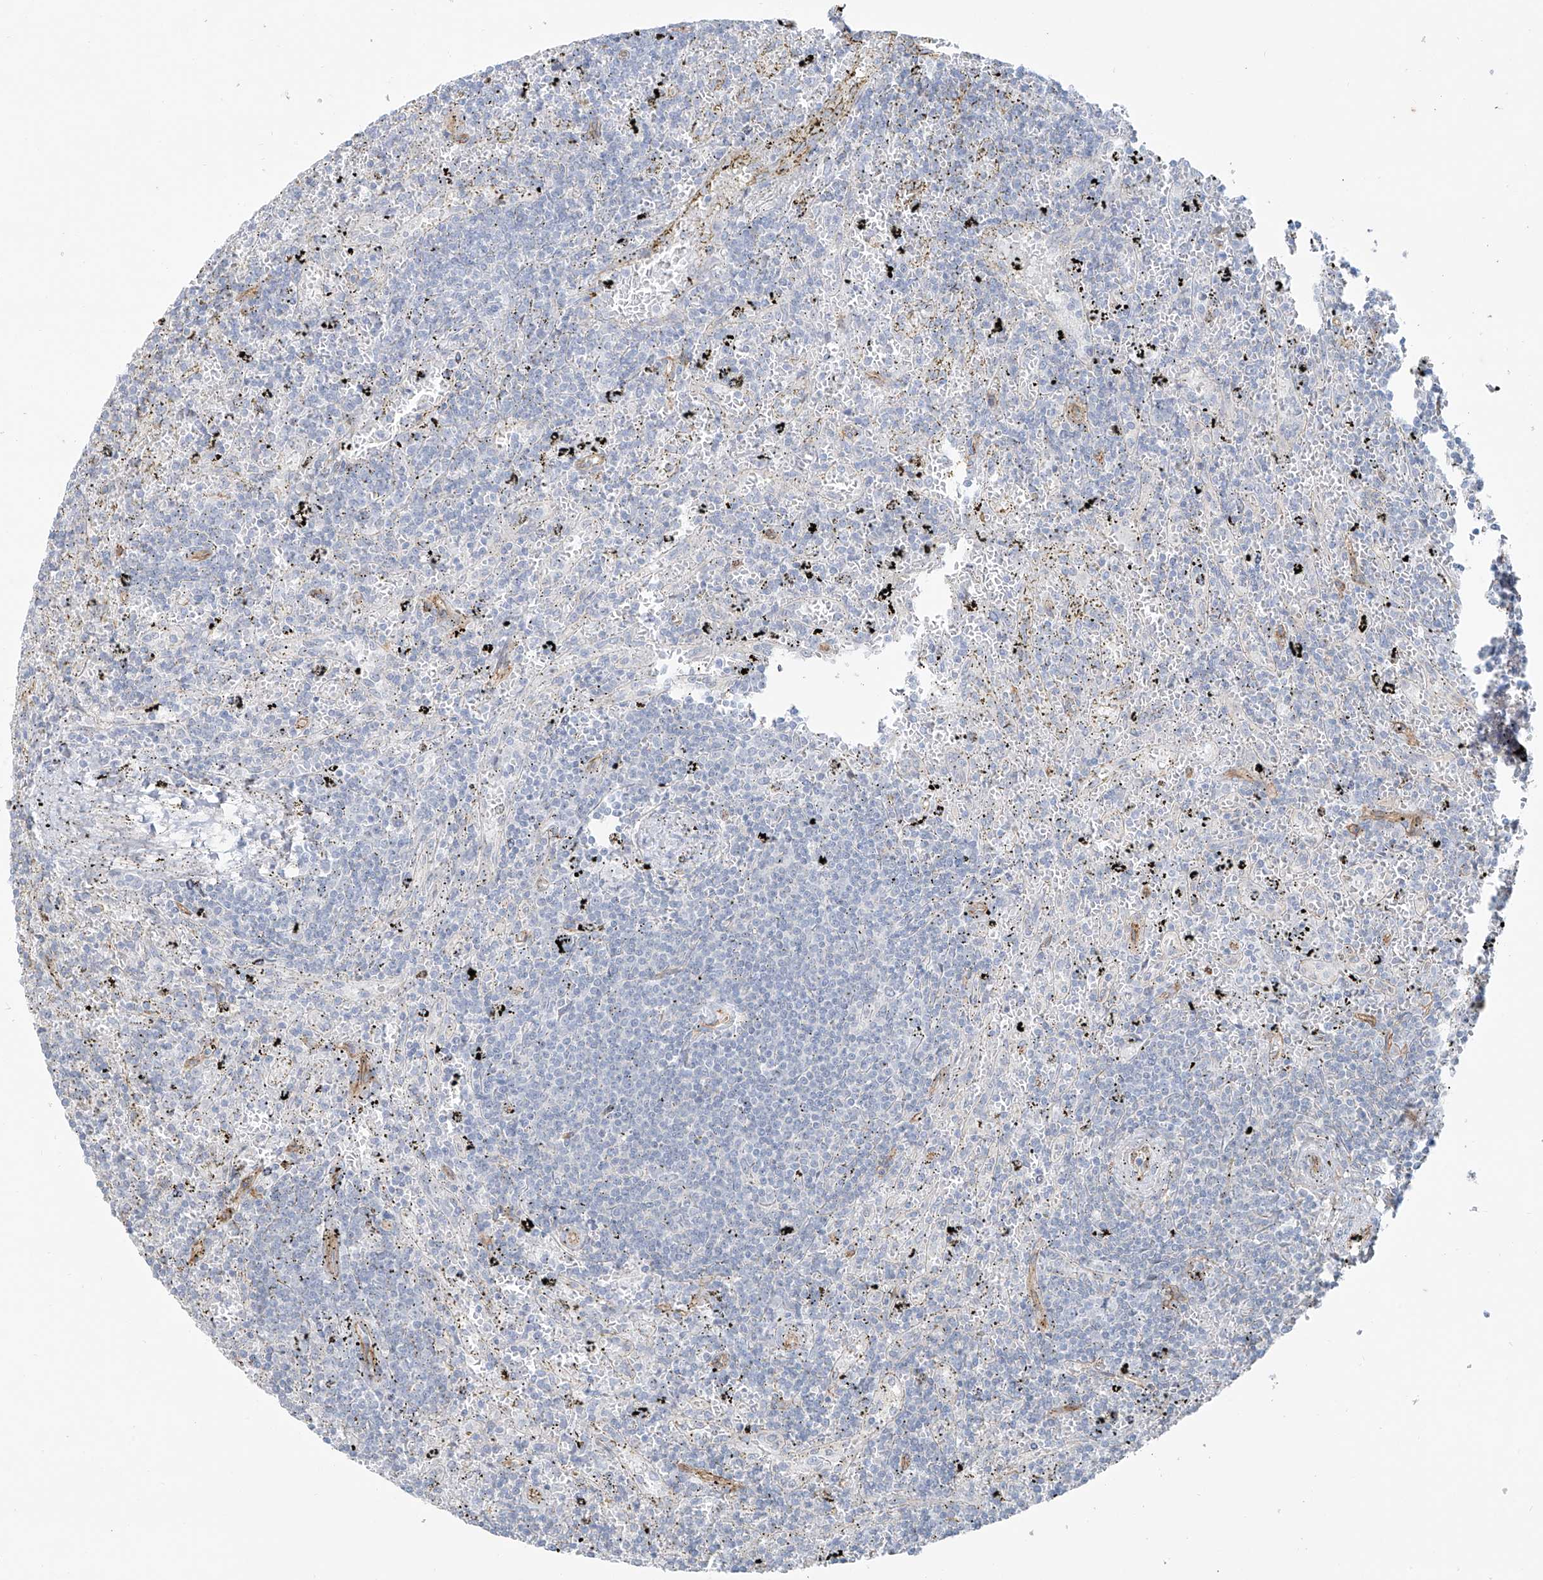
{"staining": {"intensity": "negative", "quantity": "none", "location": "none"}, "tissue": "lymphoma", "cell_type": "Tumor cells", "image_type": "cancer", "snomed": [{"axis": "morphology", "description": "Malignant lymphoma, non-Hodgkin's type, Low grade"}, {"axis": "topography", "description": "Spleen"}], "caption": "Tumor cells show no significant protein expression in low-grade malignant lymphoma, non-Hodgkin's type. (DAB (3,3'-diaminobenzidine) immunohistochemistry, high magnification).", "gene": "TUBE1", "patient": {"sex": "male", "age": 76}}